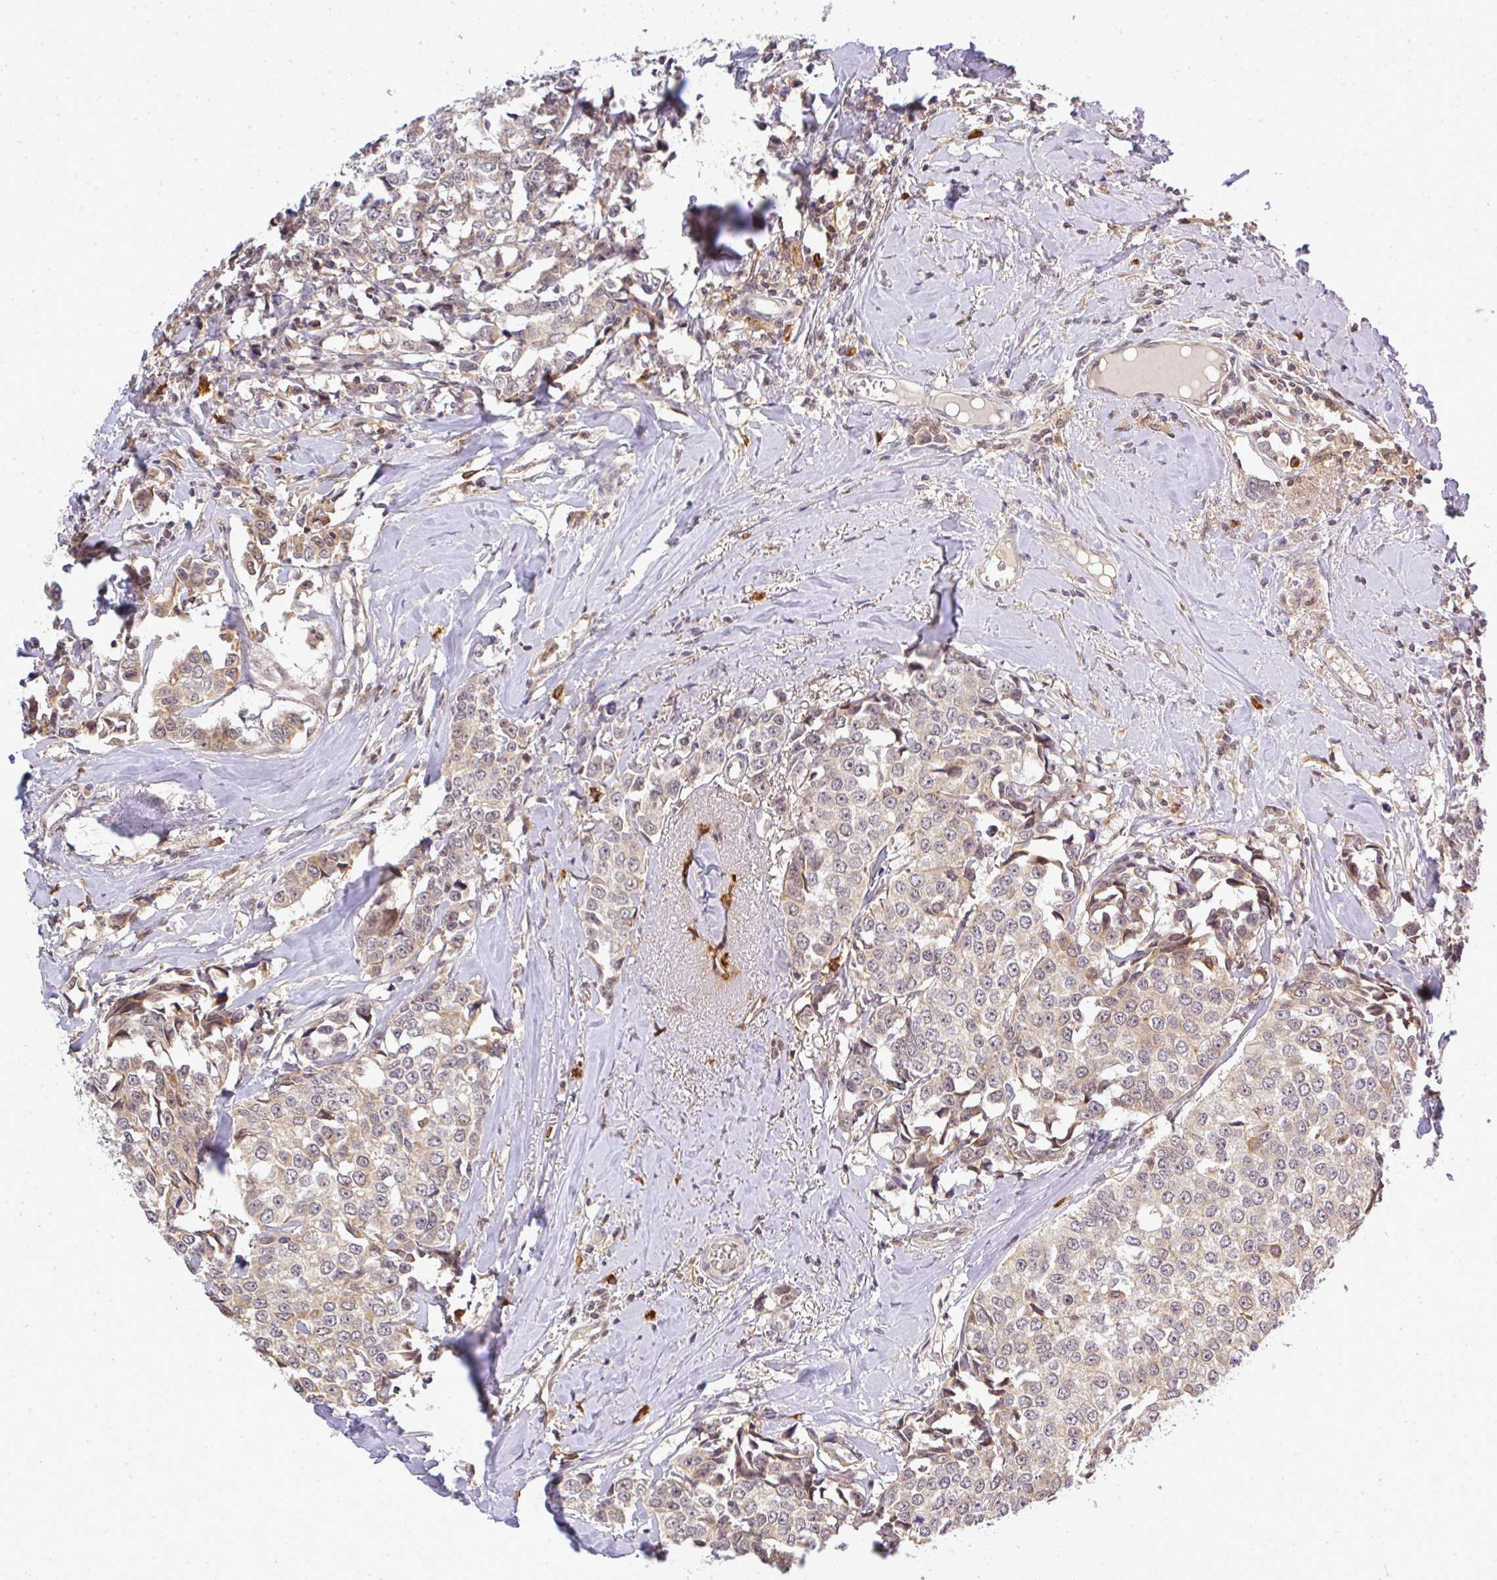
{"staining": {"intensity": "weak", "quantity": ">75%", "location": "cytoplasmic/membranous"}, "tissue": "breast cancer", "cell_type": "Tumor cells", "image_type": "cancer", "snomed": [{"axis": "morphology", "description": "Duct carcinoma"}, {"axis": "topography", "description": "Breast"}], "caption": "Weak cytoplasmic/membranous expression is appreciated in about >75% of tumor cells in breast cancer (invasive ductal carcinoma). (brown staining indicates protein expression, while blue staining denotes nuclei).", "gene": "FAM153A", "patient": {"sex": "female", "age": 80}}